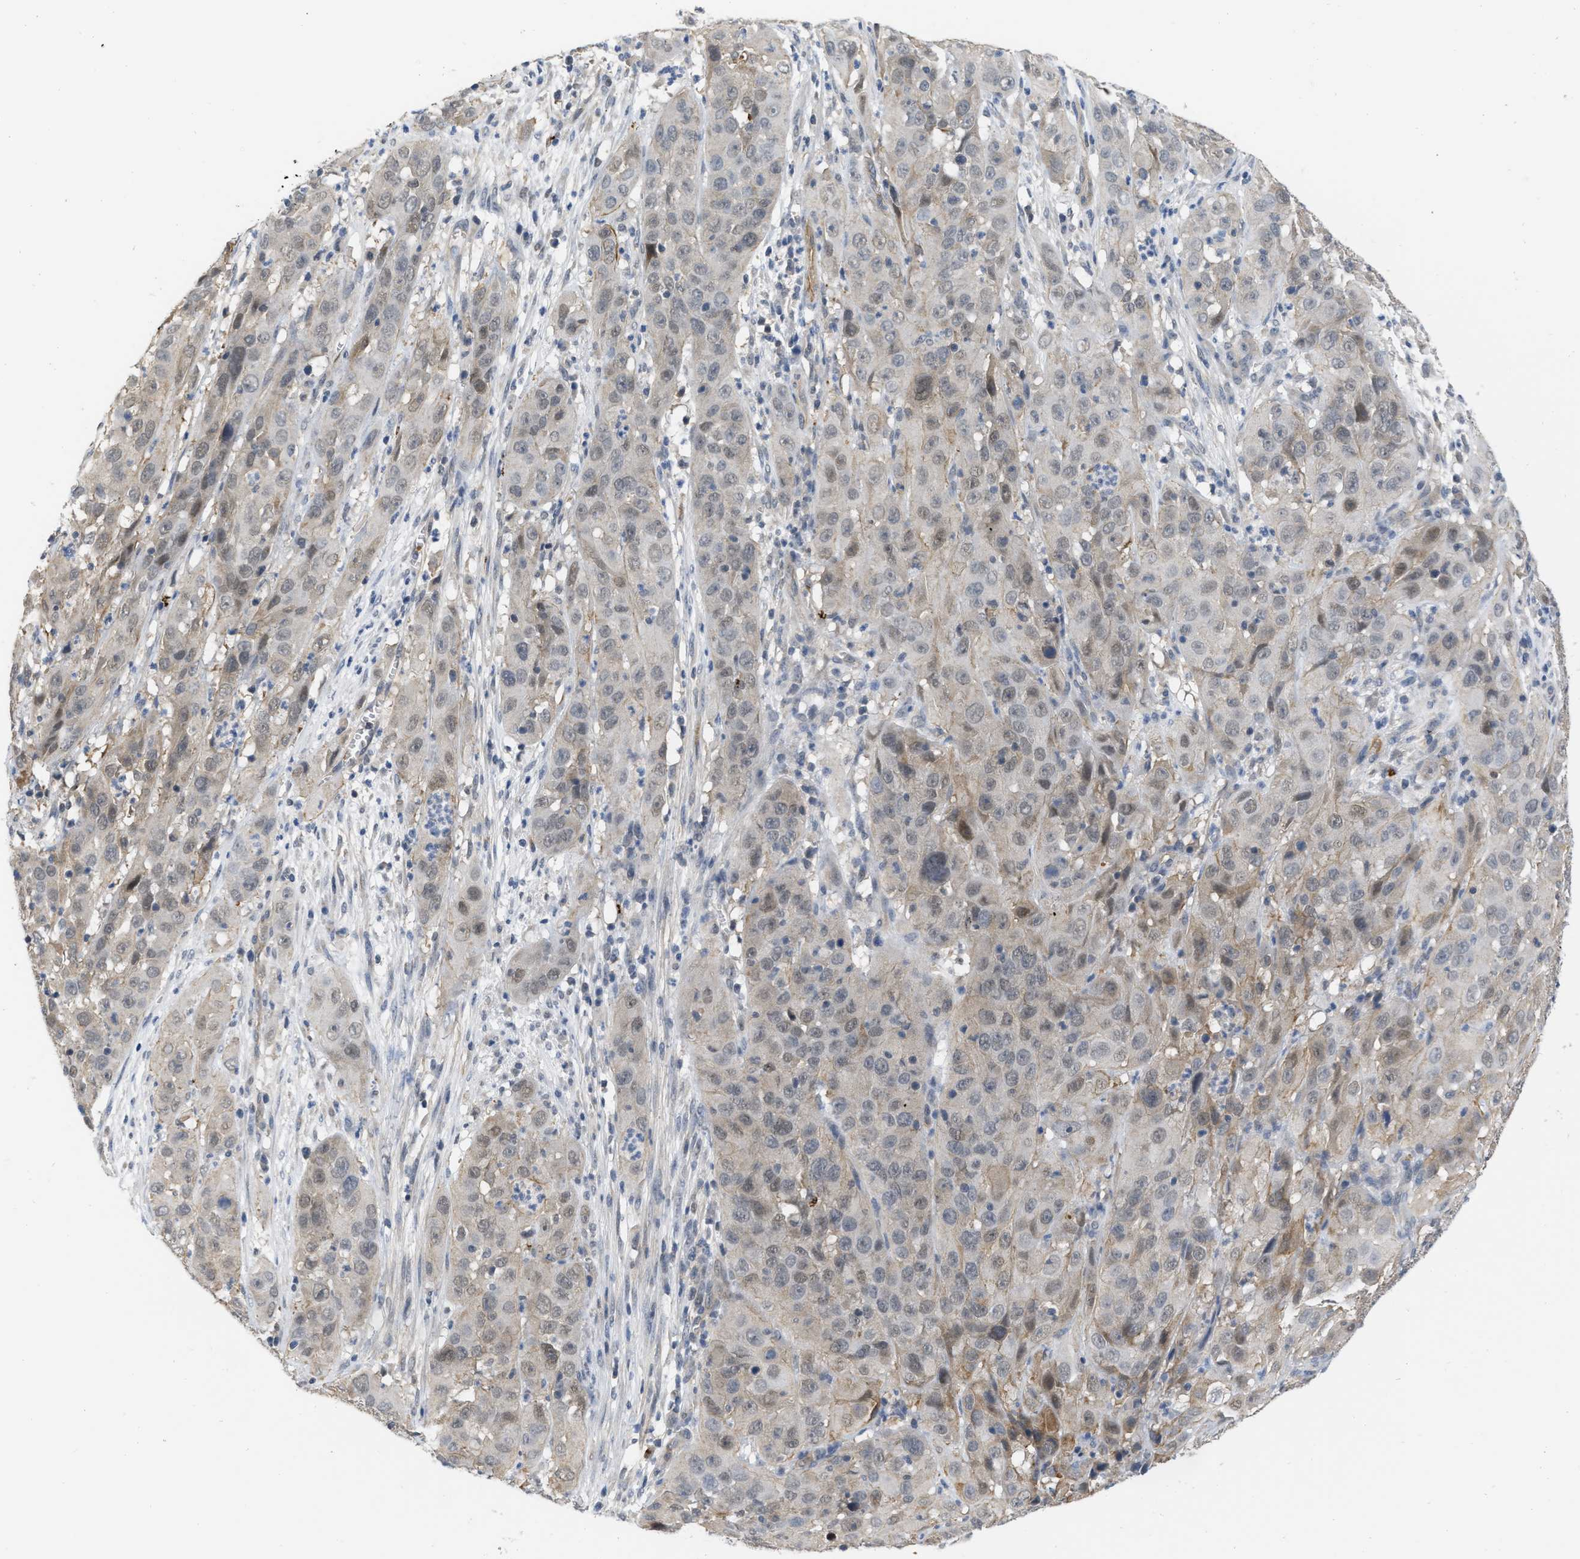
{"staining": {"intensity": "negative", "quantity": "none", "location": "none"}, "tissue": "cervical cancer", "cell_type": "Tumor cells", "image_type": "cancer", "snomed": [{"axis": "morphology", "description": "Squamous cell carcinoma, NOS"}, {"axis": "topography", "description": "Cervix"}], "caption": "IHC of cervical cancer (squamous cell carcinoma) exhibits no staining in tumor cells.", "gene": "NAPEPLD", "patient": {"sex": "female", "age": 32}}